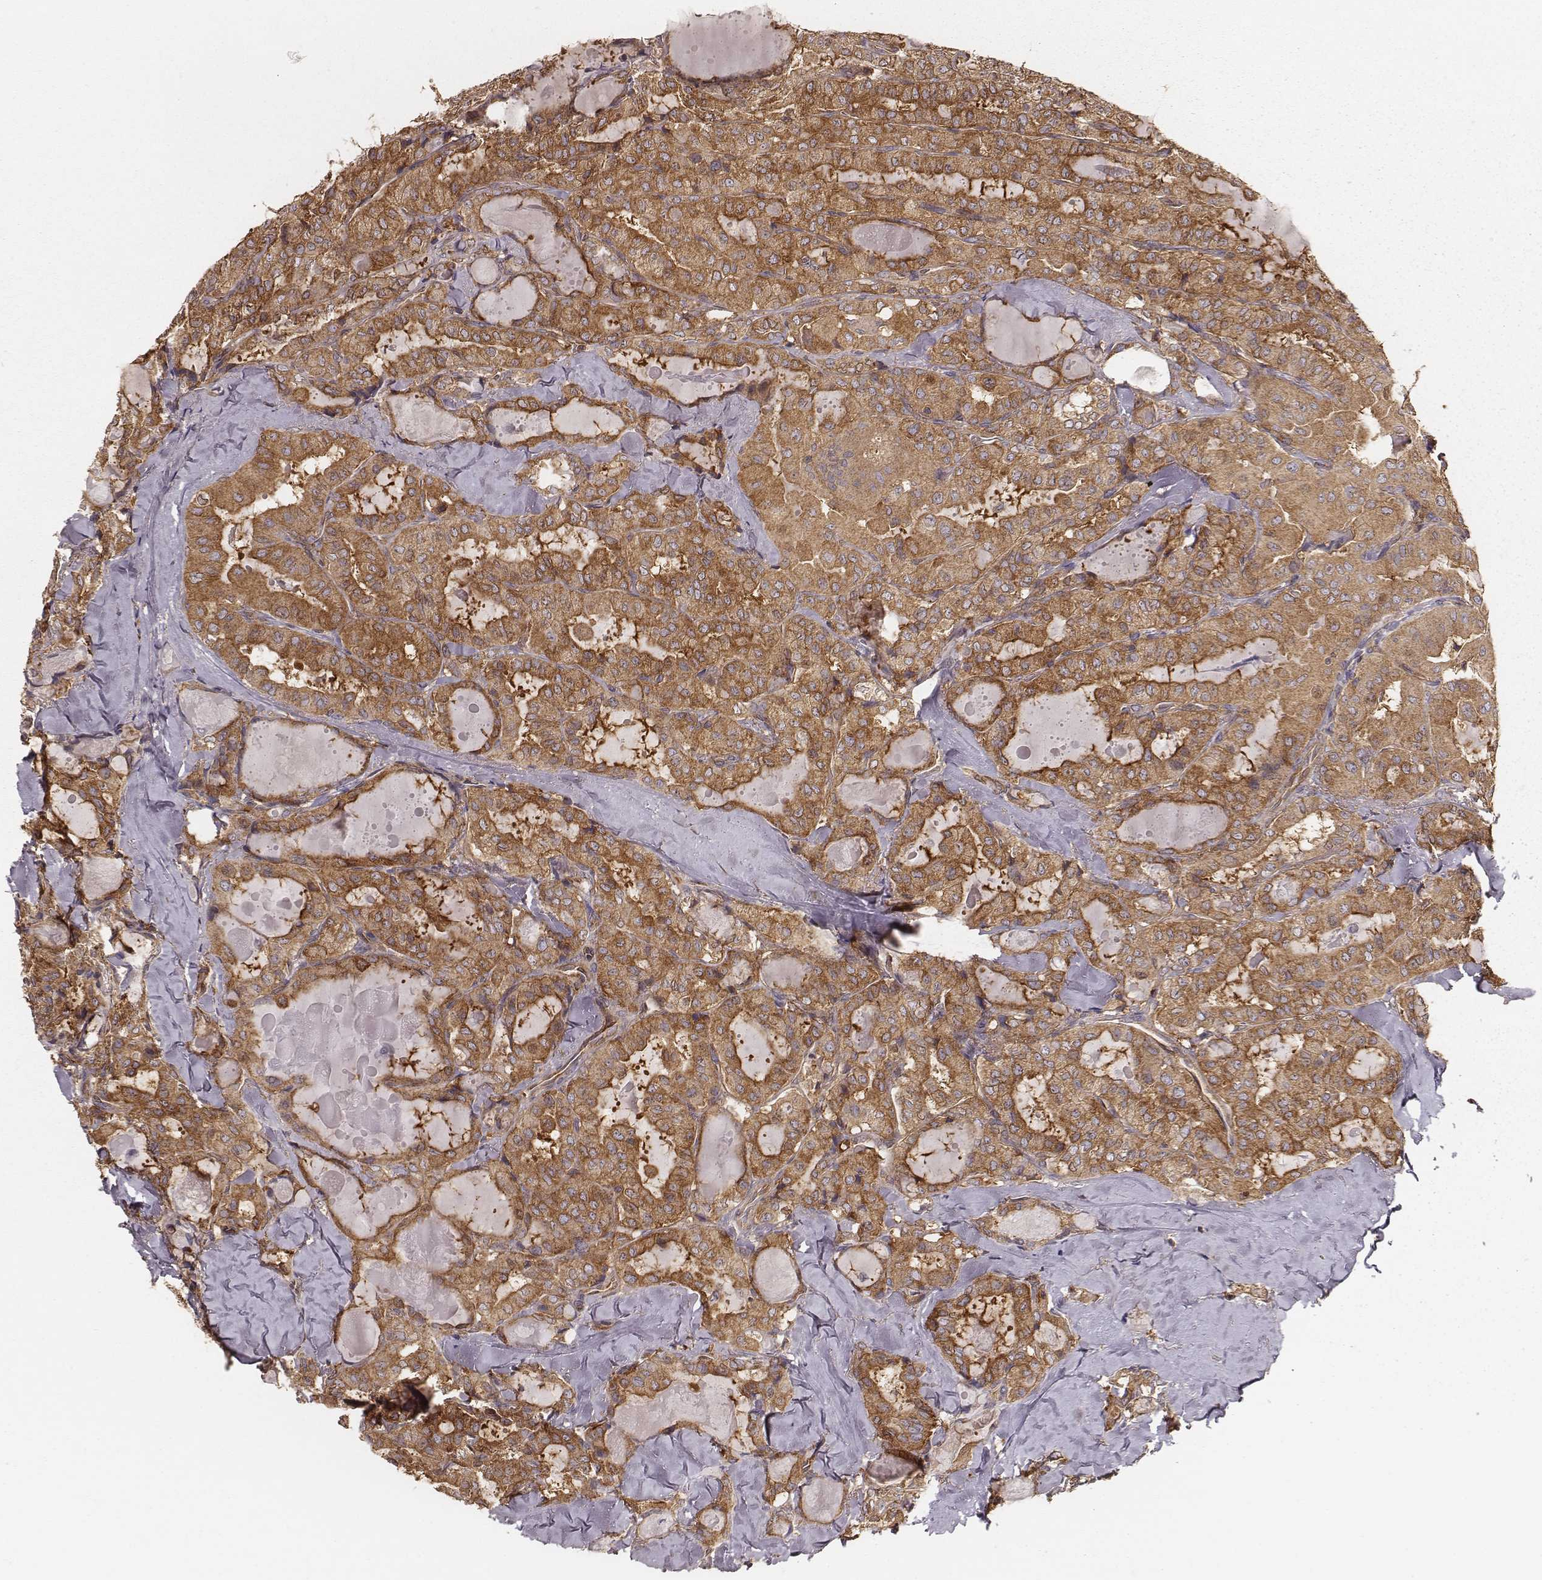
{"staining": {"intensity": "moderate", "quantity": ">75%", "location": "cytoplasmic/membranous"}, "tissue": "thyroid cancer", "cell_type": "Tumor cells", "image_type": "cancer", "snomed": [{"axis": "morphology", "description": "Papillary adenocarcinoma, NOS"}, {"axis": "topography", "description": "Thyroid gland"}], "caption": "Human thyroid papillary adenocarcinoma stained for a protein (brown) displays moderate cytoplasmic/membranous positive expression in about >75% of tumor cells.", "gene": "CARS1", "patient": {"sex": "female", "age": 41}}